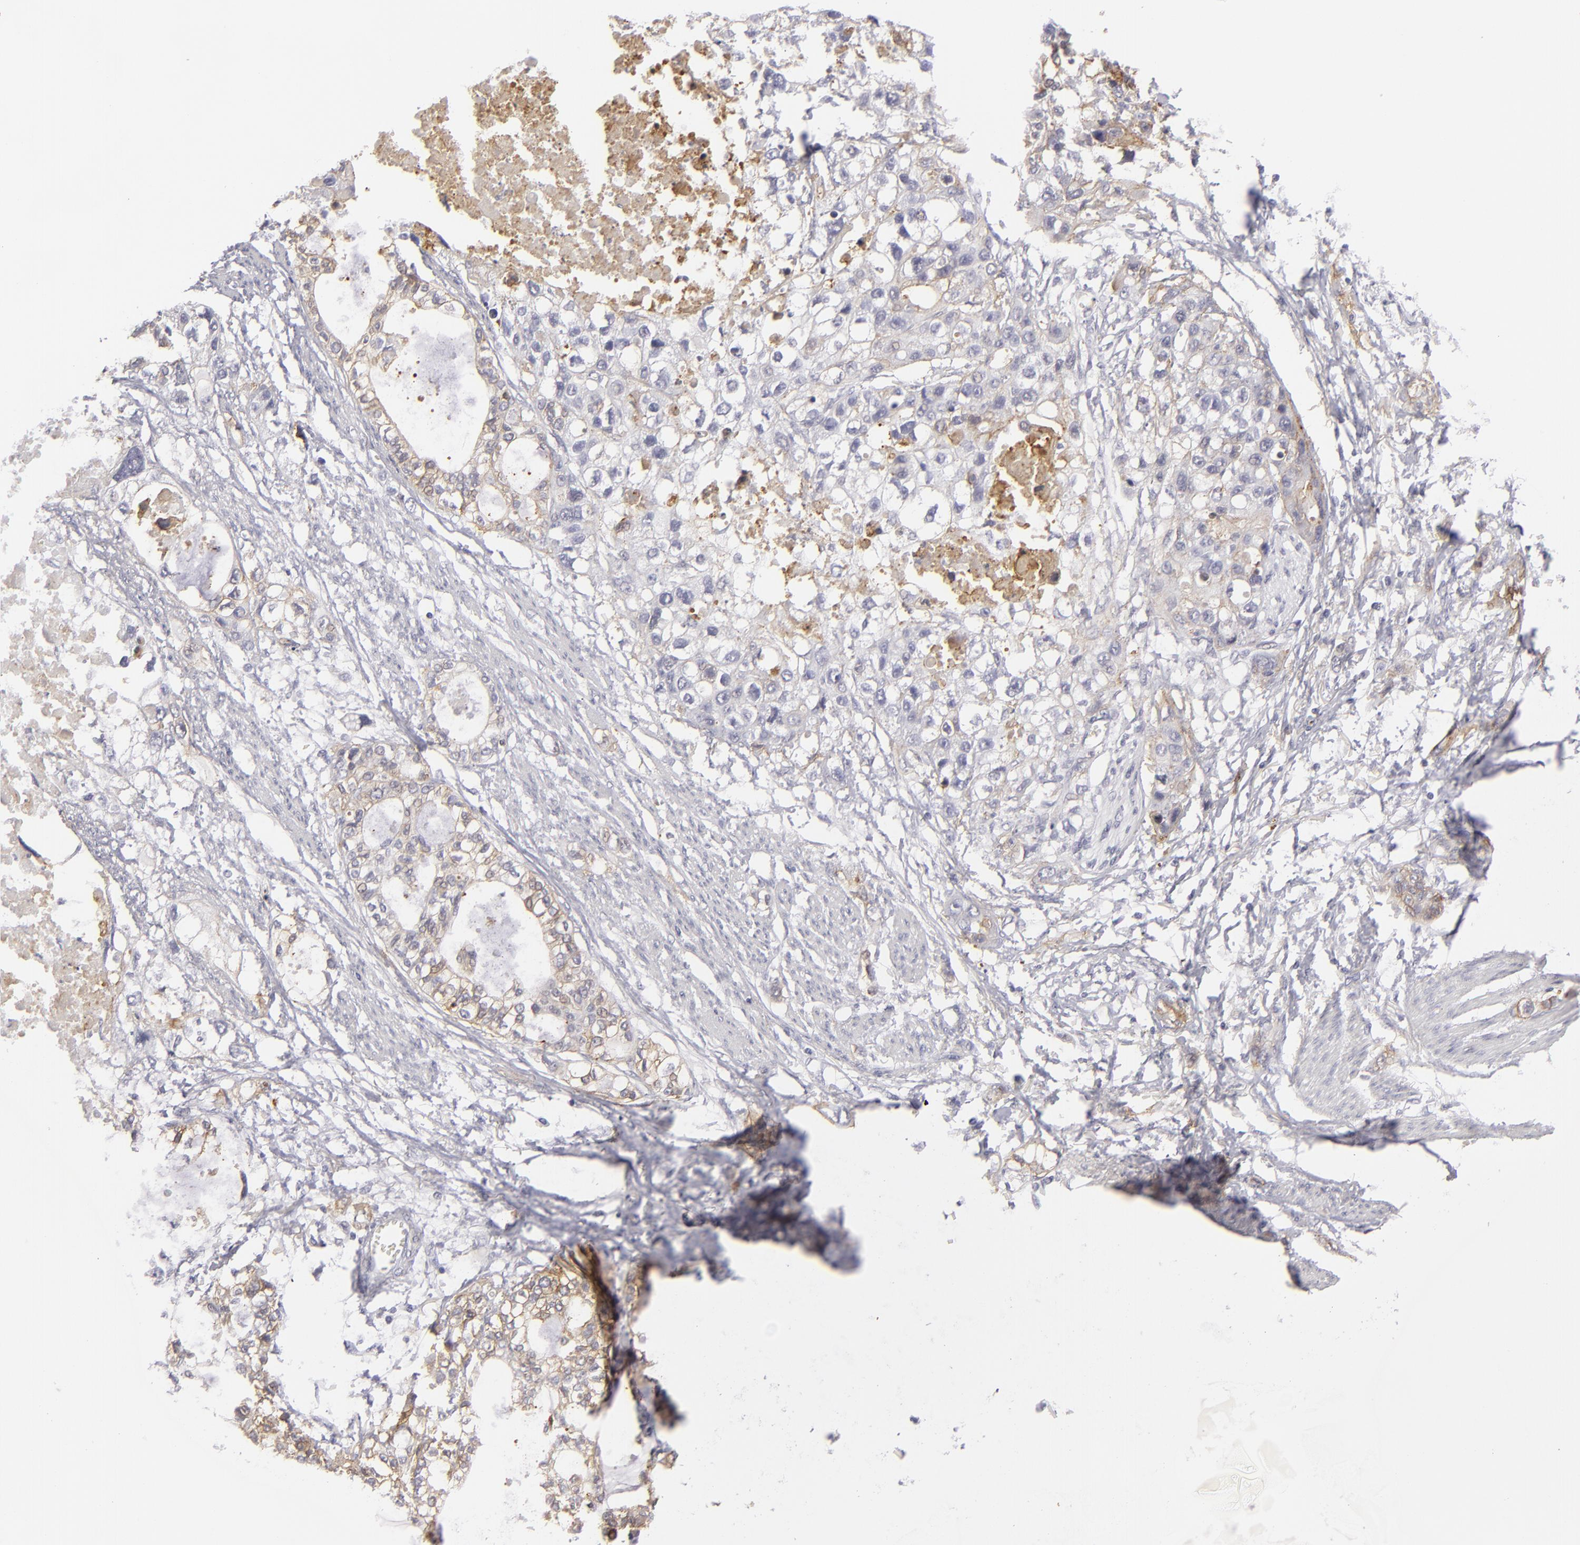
{"staining": {"intensity": "weak", "quantity": "<25%", "location": "cytoplasmic/membranous"}, "tissue": "stomach cancer", "cell_type": "Tumor cells", "image_type": "cancer", "snomed": [{"axis": "morphology", "description": "Adenocarcinoma, NOS"}, {"axis": "topography", "description": "Stomach, upper"}], "caption": "Immunohistochemistry (IHC) image of stomach adenocarcinoma stained for a protein (brown), which exhibits no positivity in tumor cells.", "gene": "JUP", "patient": {"sex": "female", "age": 52}}